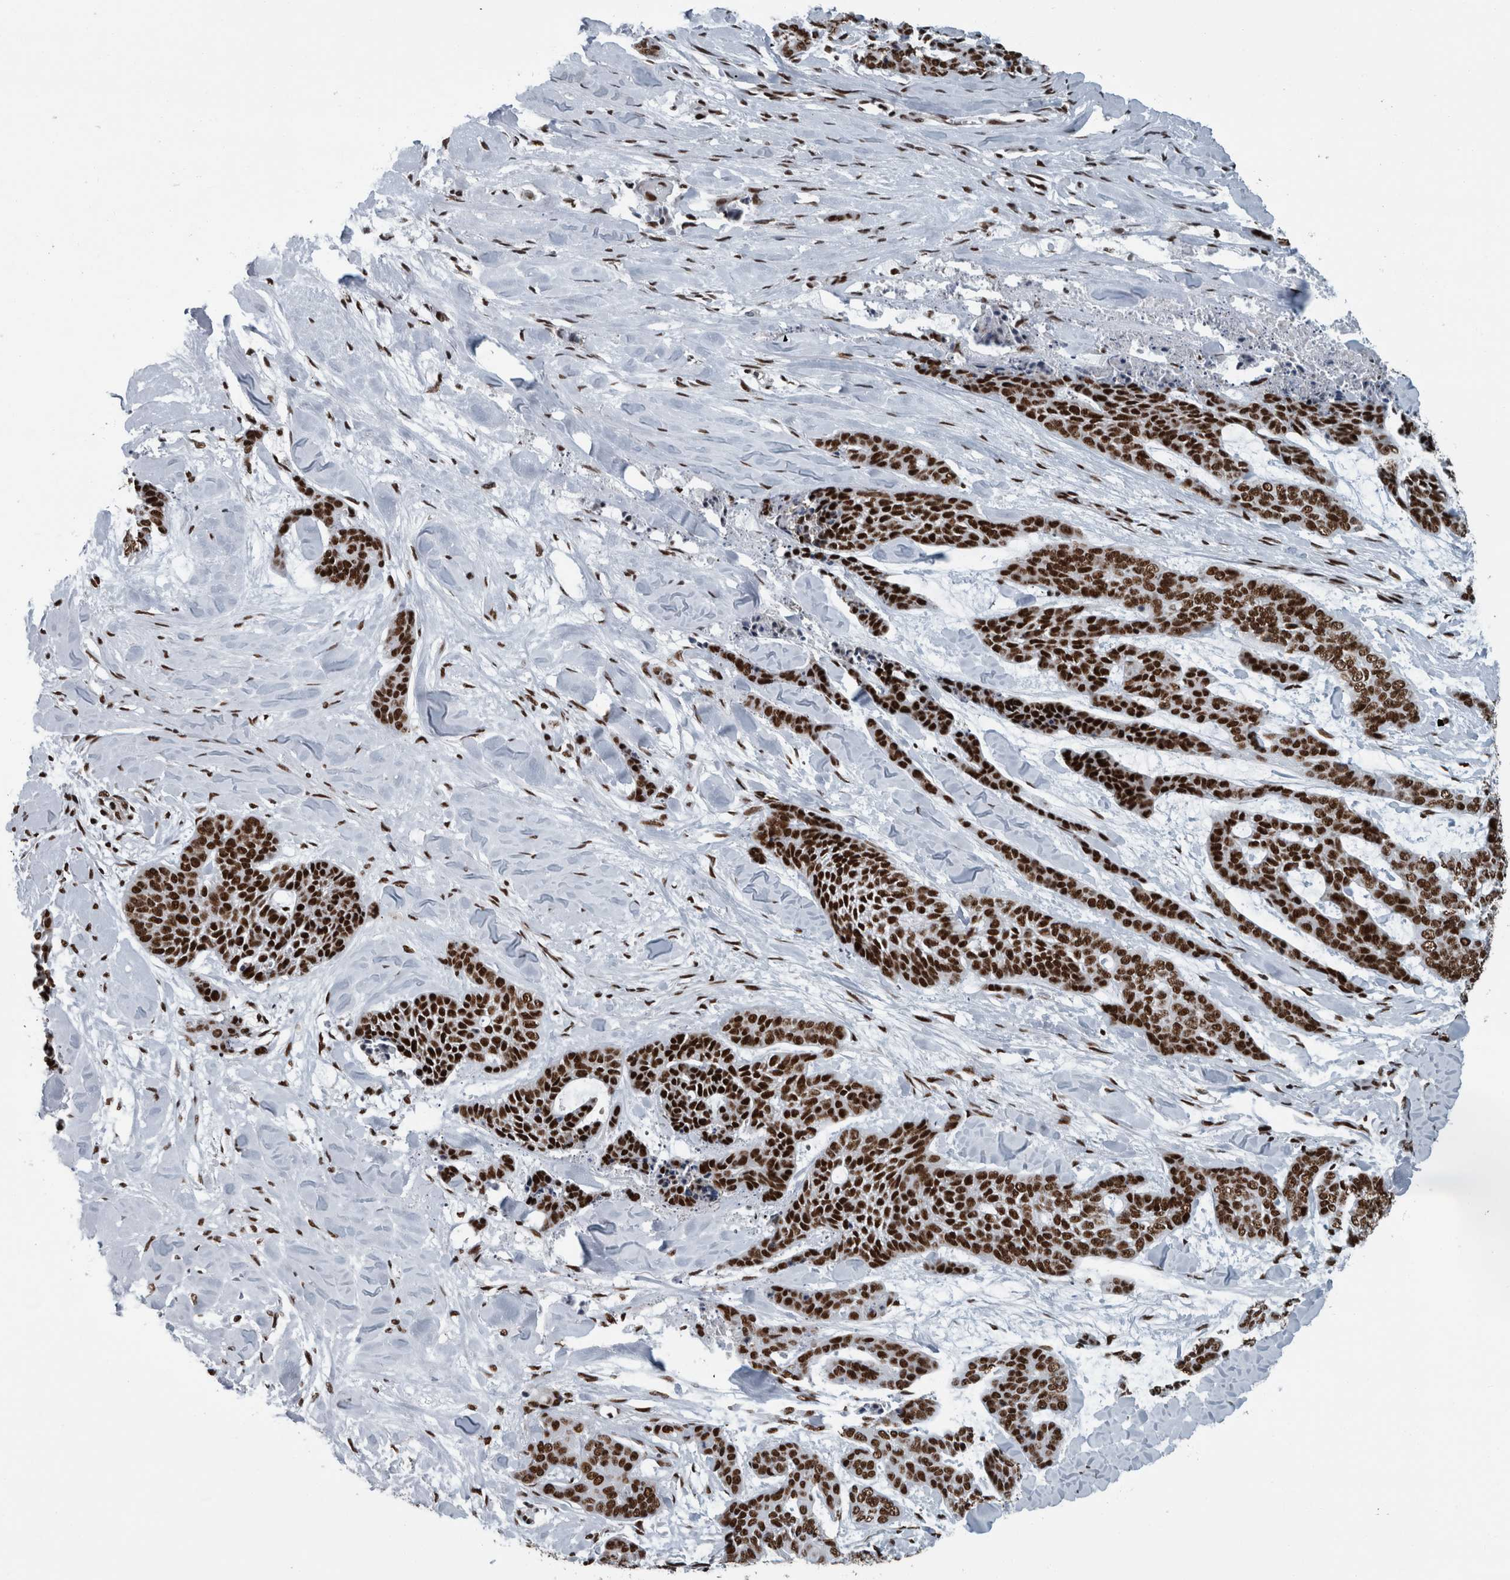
{"staining": {"intensity": "strong", "quantity": ">75%", "location": "nuclear"}, "tissue": "skin cancer", "cell_type": "Tumor cells", "image_type": "cancer", "snomed": [{"axis": "morphology", "description": "Basal cell carcinoma"}, {"axis": "topography", "description": "Skin"}], "caption": "Protein positivity by immunohistochemistry exhibits strong nuclear staining in about >75% of tumor cells in skin cancer (basal cell carcinoma). The protein is shown in brown color, while the nuclei are stained blue.", "gene": "DNMT3A", "patient": {"sex": "female", "age": 64}}